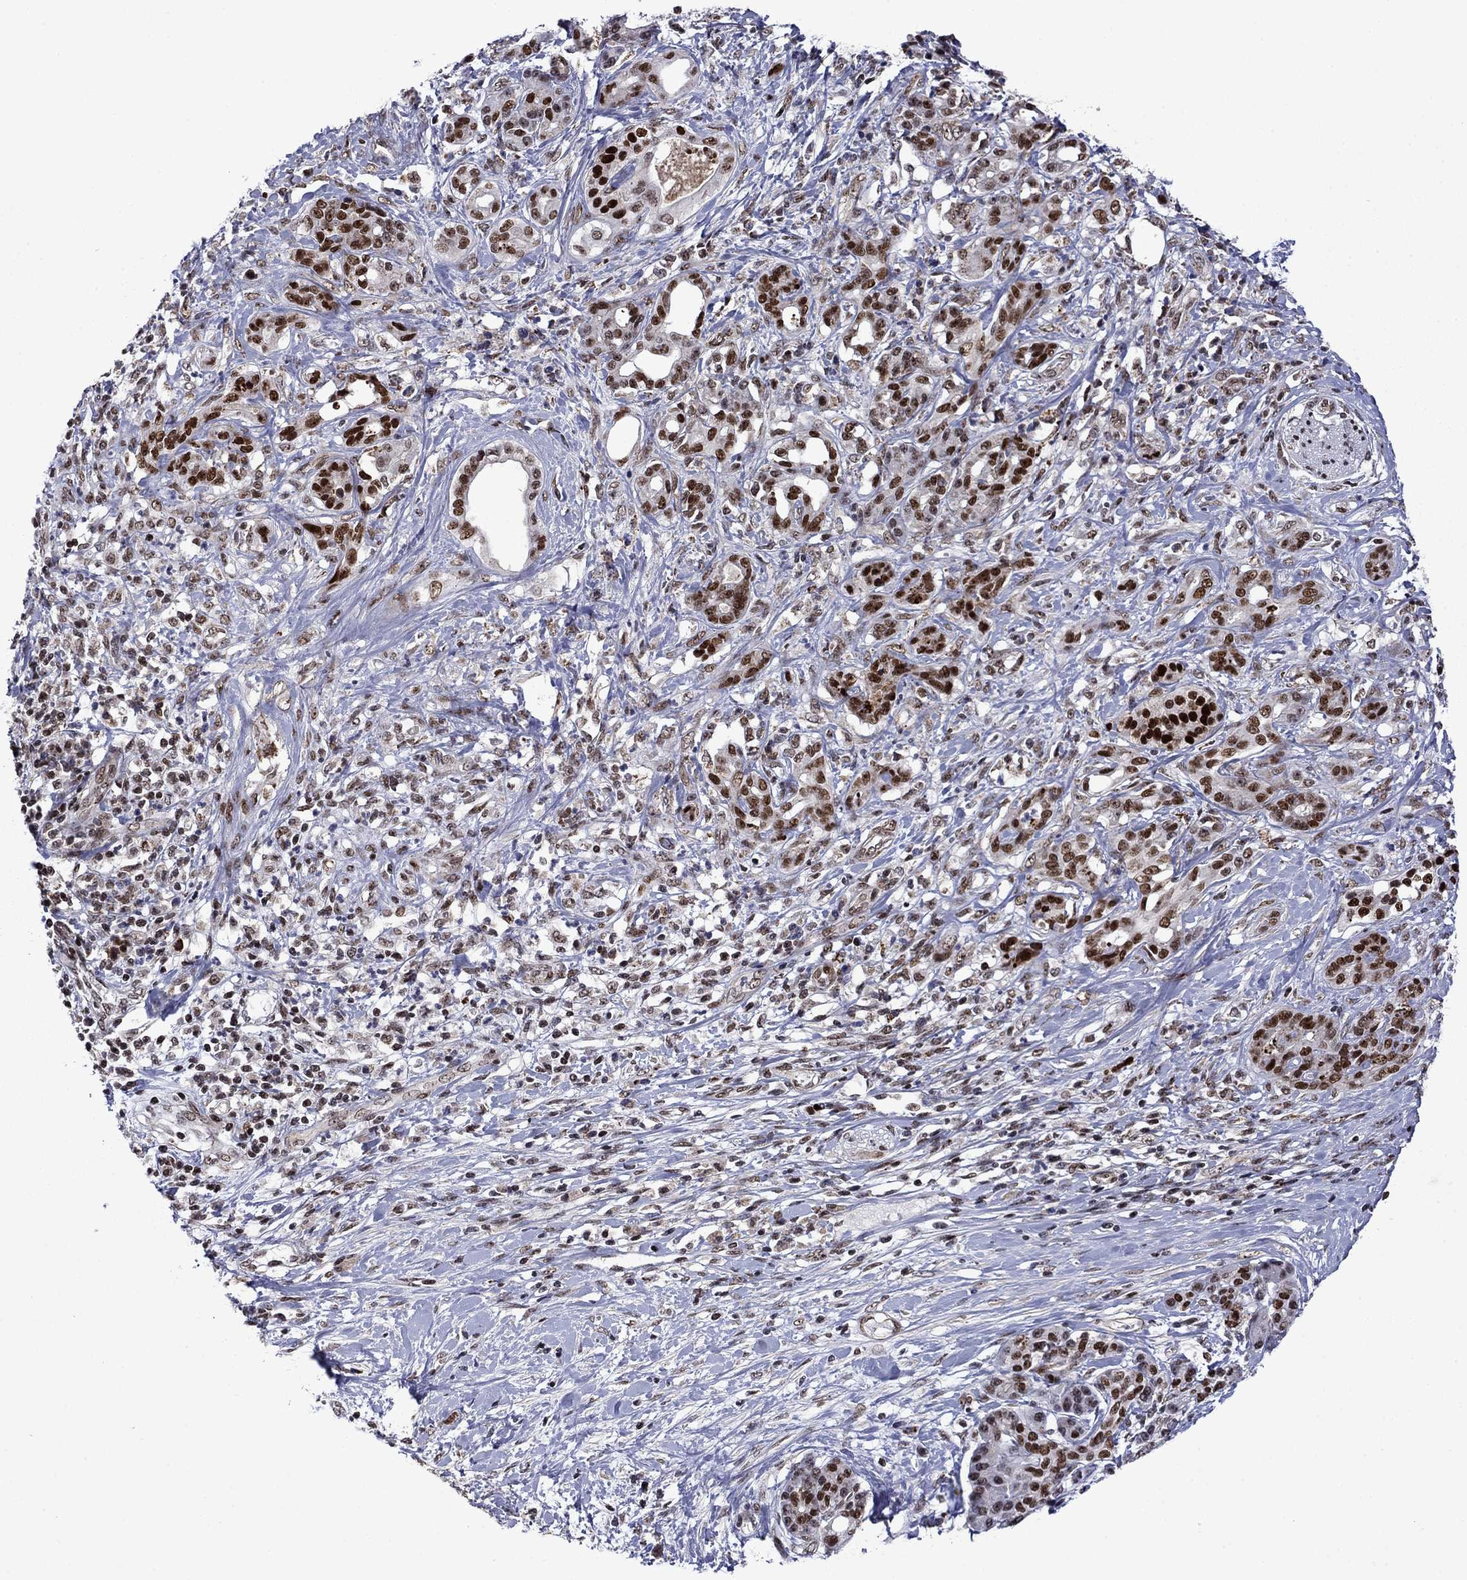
{"staining": {"intensity": "strong", "quantity": ">75%", "location": "nuclear"}, "tissue": "pancreatic cancer", "cell_type": "Tumor cells", "image_type": "cancer", "snomed": [{"axis": "morphology", "description": "Adenocarcinoma, NOS"}, {"axis": "topography", "description": "Pancreas"}], "caption": "A high-resolution histopathology image shows IHC staining of adenocarcinoma (pancreatic), which exhibits strong nuclear staining in about >75% of tumor cells.", "gene": "SURF2", "patient": {"sex": "female", "age": 56}}